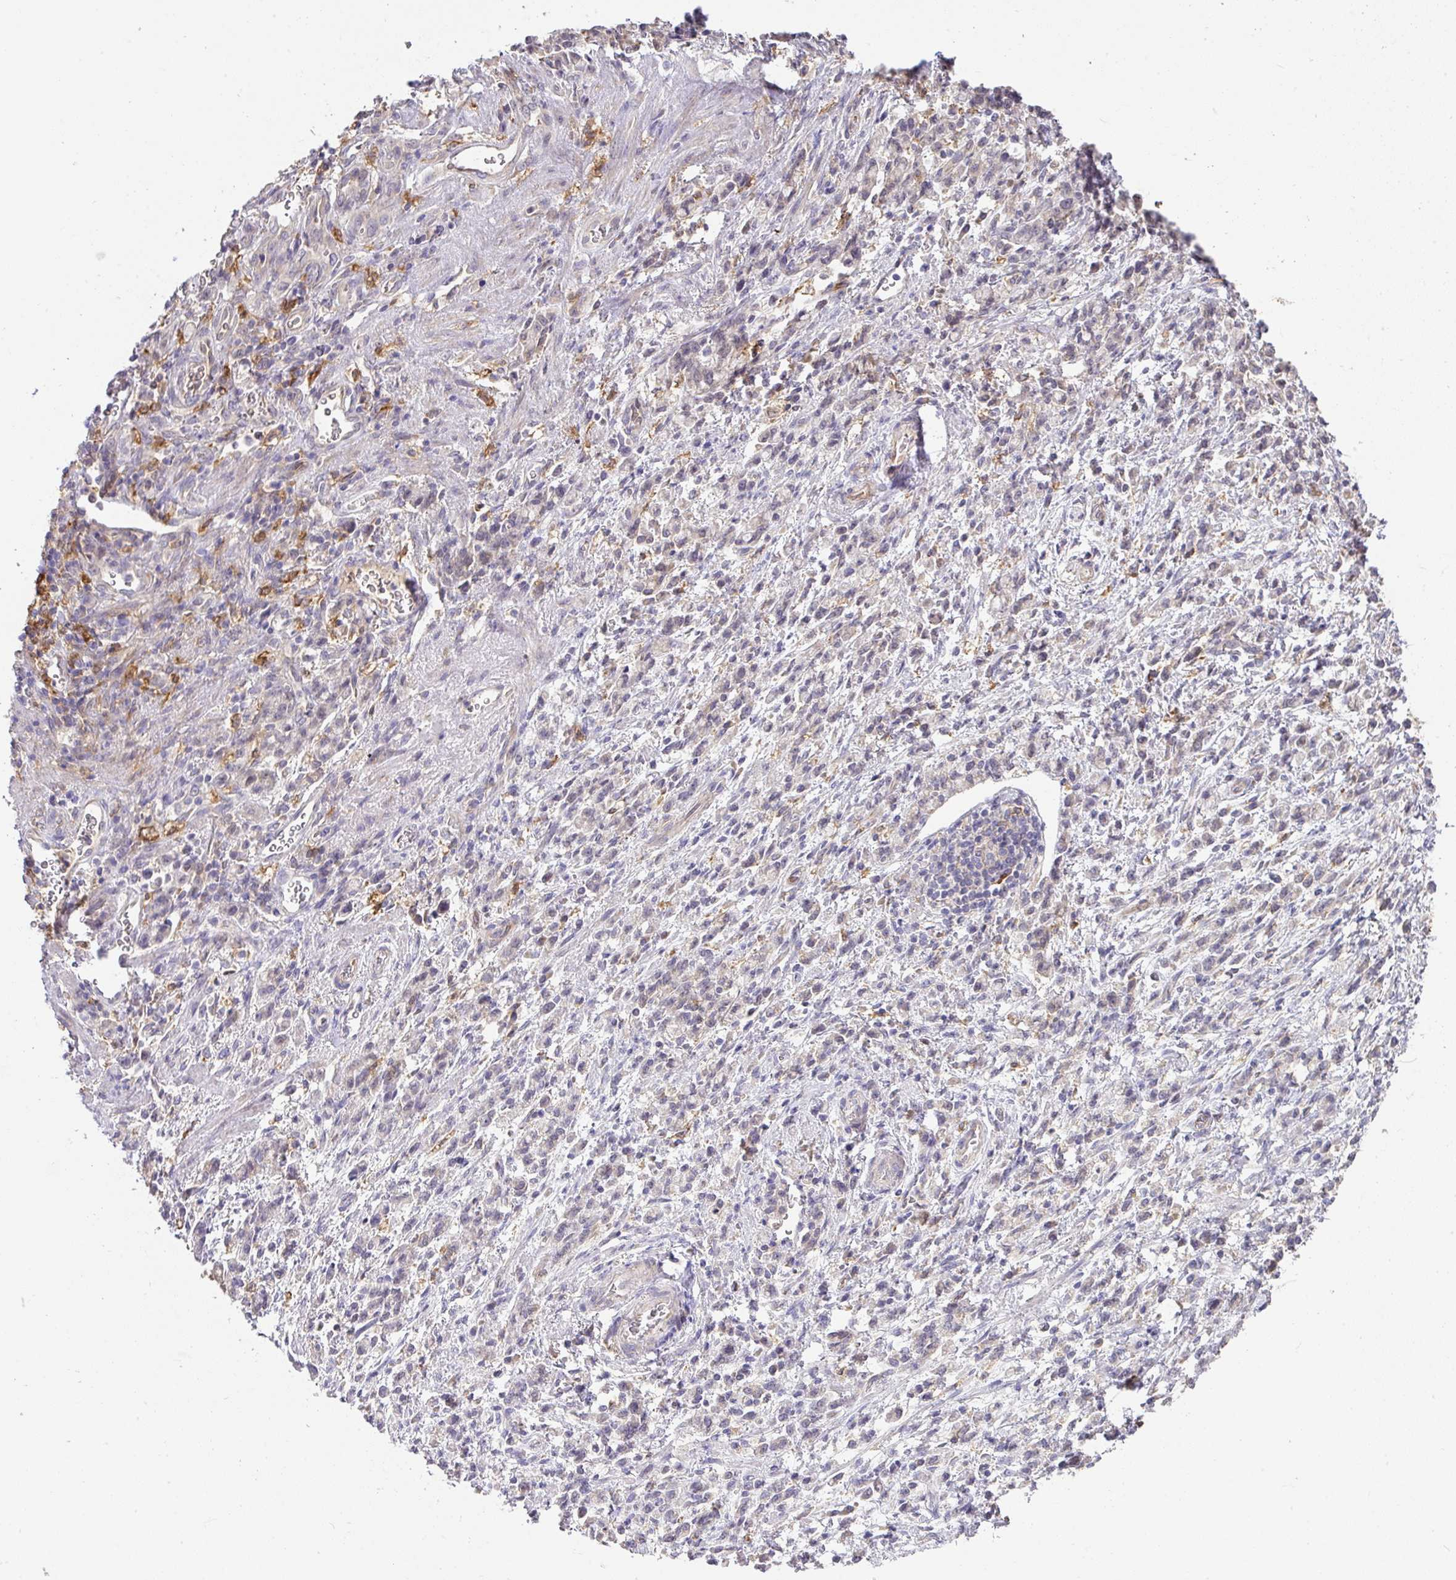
{"staining": {"intensity": "weak", "quantity": "<25%", "location": "cytoplasmic/membranous"}, "tissue": "stomach cancer", "cell_type": "Tumor cells", "image_type": "cancer", "snomed": [{"axis": "morphology", "description": "Adenocarcinoma, NOS"}, {"axis": "topography", "description": "Stomach"}], "caption": "Stomach adenocarcinoma was stained to show a protein in brown. There is no significant expression in tumor cells.", "gene": "GCNT7", "patient": {"sex": "male", "age": 77}}